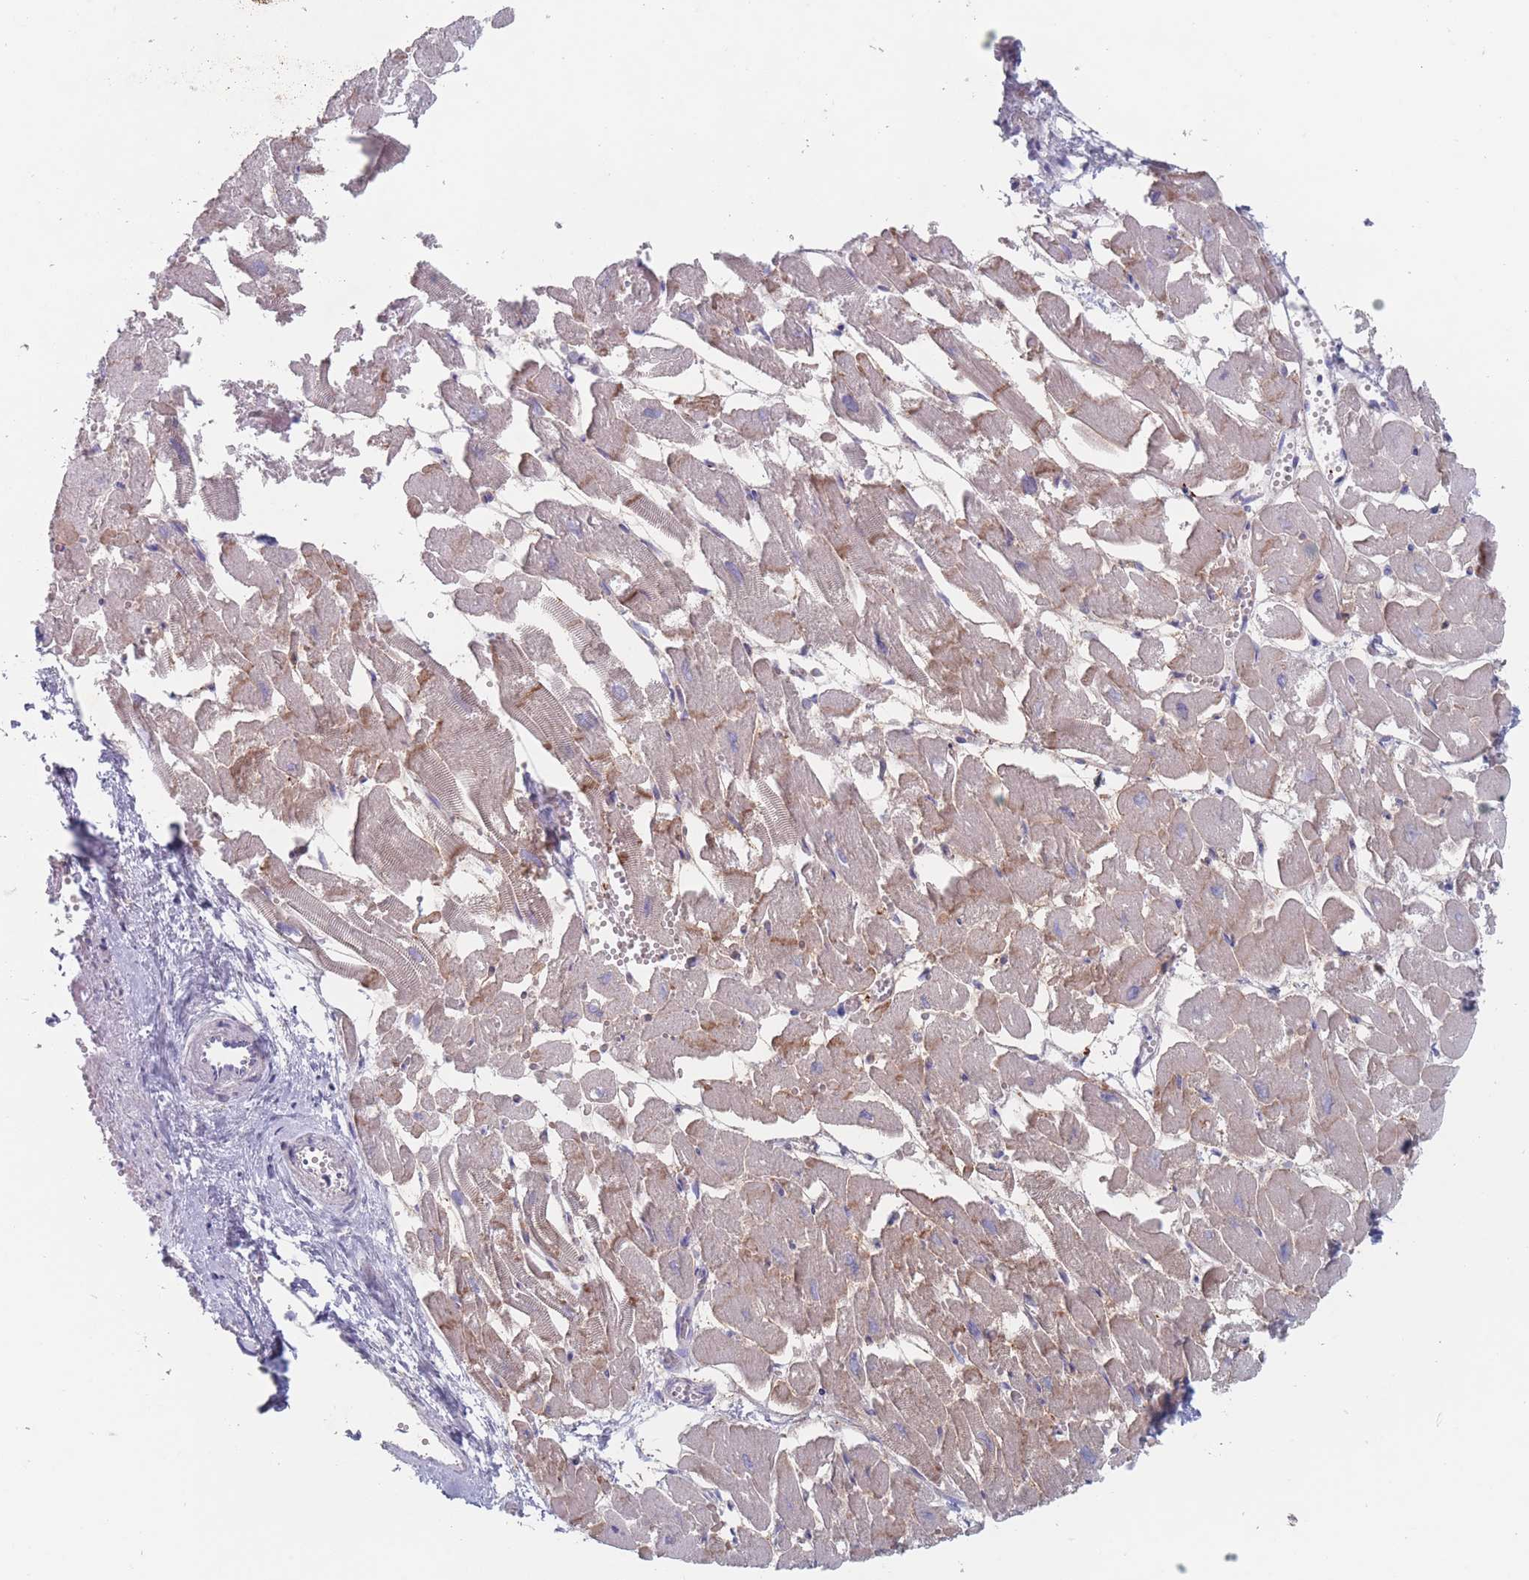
{"staining": {"intensity": "moderate", "quantity": "25%-75%", "location": "cytoplasmic/membranous"}, "tissue": "heart muscle", "cell_type": "Cardiomyocytes", "image_type": "normal", "snomed": [{"axis": "morphology", "description": "Normal tissue, NOS"}, {"axis": "topography", "description": "Heart"}], "caption": "An image showing moderate cytoplasmic/membranous expression in about 25%-75% of cardiomyocytes in normal heart muscle, as visualized by brown immunohistochemical staining.", "gene": "ATP1A3", "patient": {"sex": "male", "age": 54}}